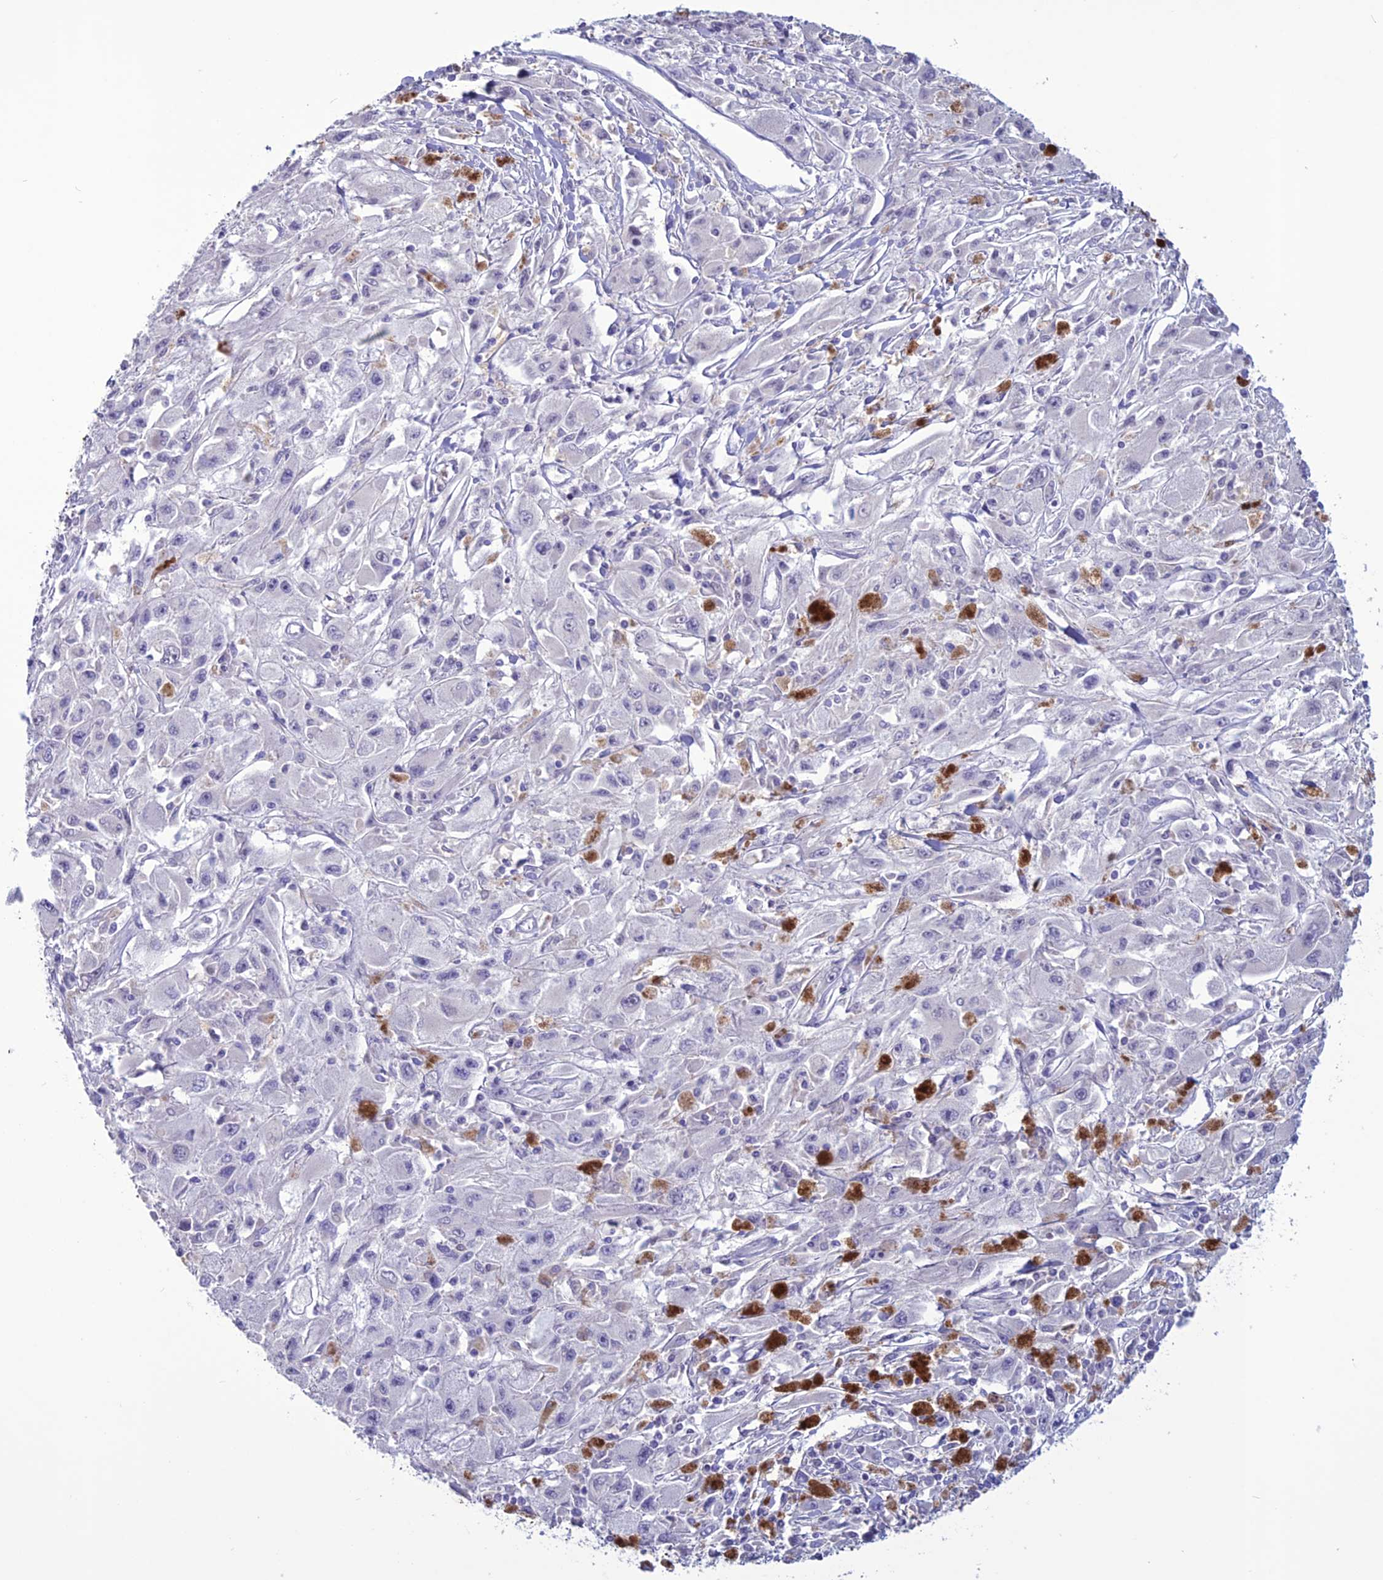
{"staining": {"intensity": "negative", "quantity": "none", "location": "none"}, "tissue": "melanoma", "cell_type": "Tumor cells", "image_type": "cancer", "snomed": [{"axis": "morphology", "description": "Malignant melanoma, Metastatic site"}, {"axis": "topography", "description": "Skin"}], "caption": "Immunohistochemistry (IHC) histopathology image of human malignant melanoma (metastatic site) stained for a protein (brown), which reveals no positivity in tumor cells. (DAB immunohistochemistry (IHC) visualized using brightfield microscopy, high magnification).", "gene": "CLEC2L", "patient": {"sex": "male", "age": 53}}